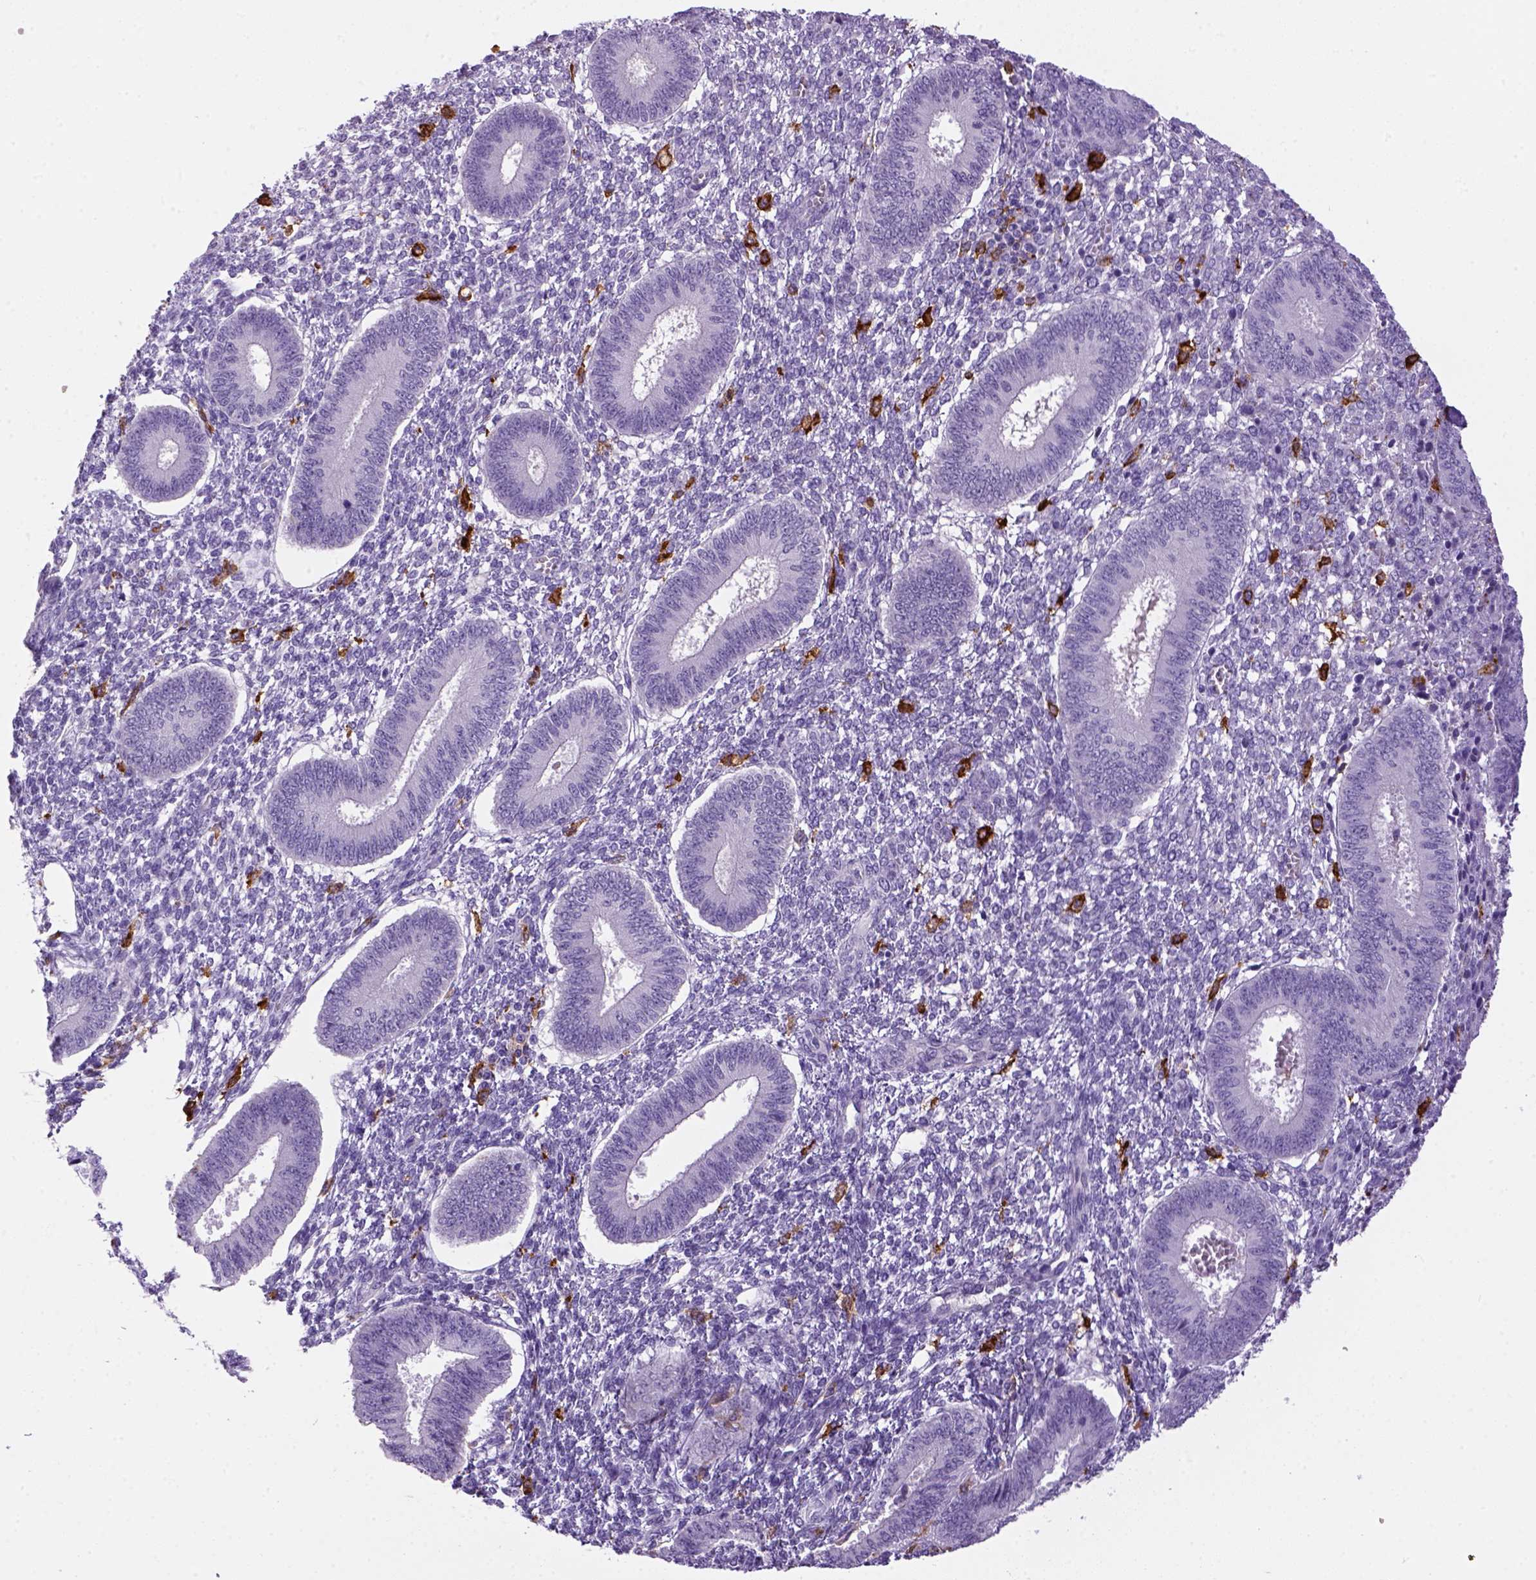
{"staining": {"intensity": "negative", "quantity": "none", "location": "none"}, "tissue": "endometrium", "cell_type": "Cells in endometrial stroma", "image_type": "normal", "snomed": [{"axis": "morphology", "description": "Normal tissue, NOS"}, {"axis": "topography", "description": "Endometrium"}], "caption": "Normal endometrium was stained to show a protein in brown. There is no significant staining in cells in endometrial stroma. (Brightfield microscopy of DAB immunohistochemistry at high magnification).", "gene": "CD14", "patient": {"sex": "female", "age": 42}}